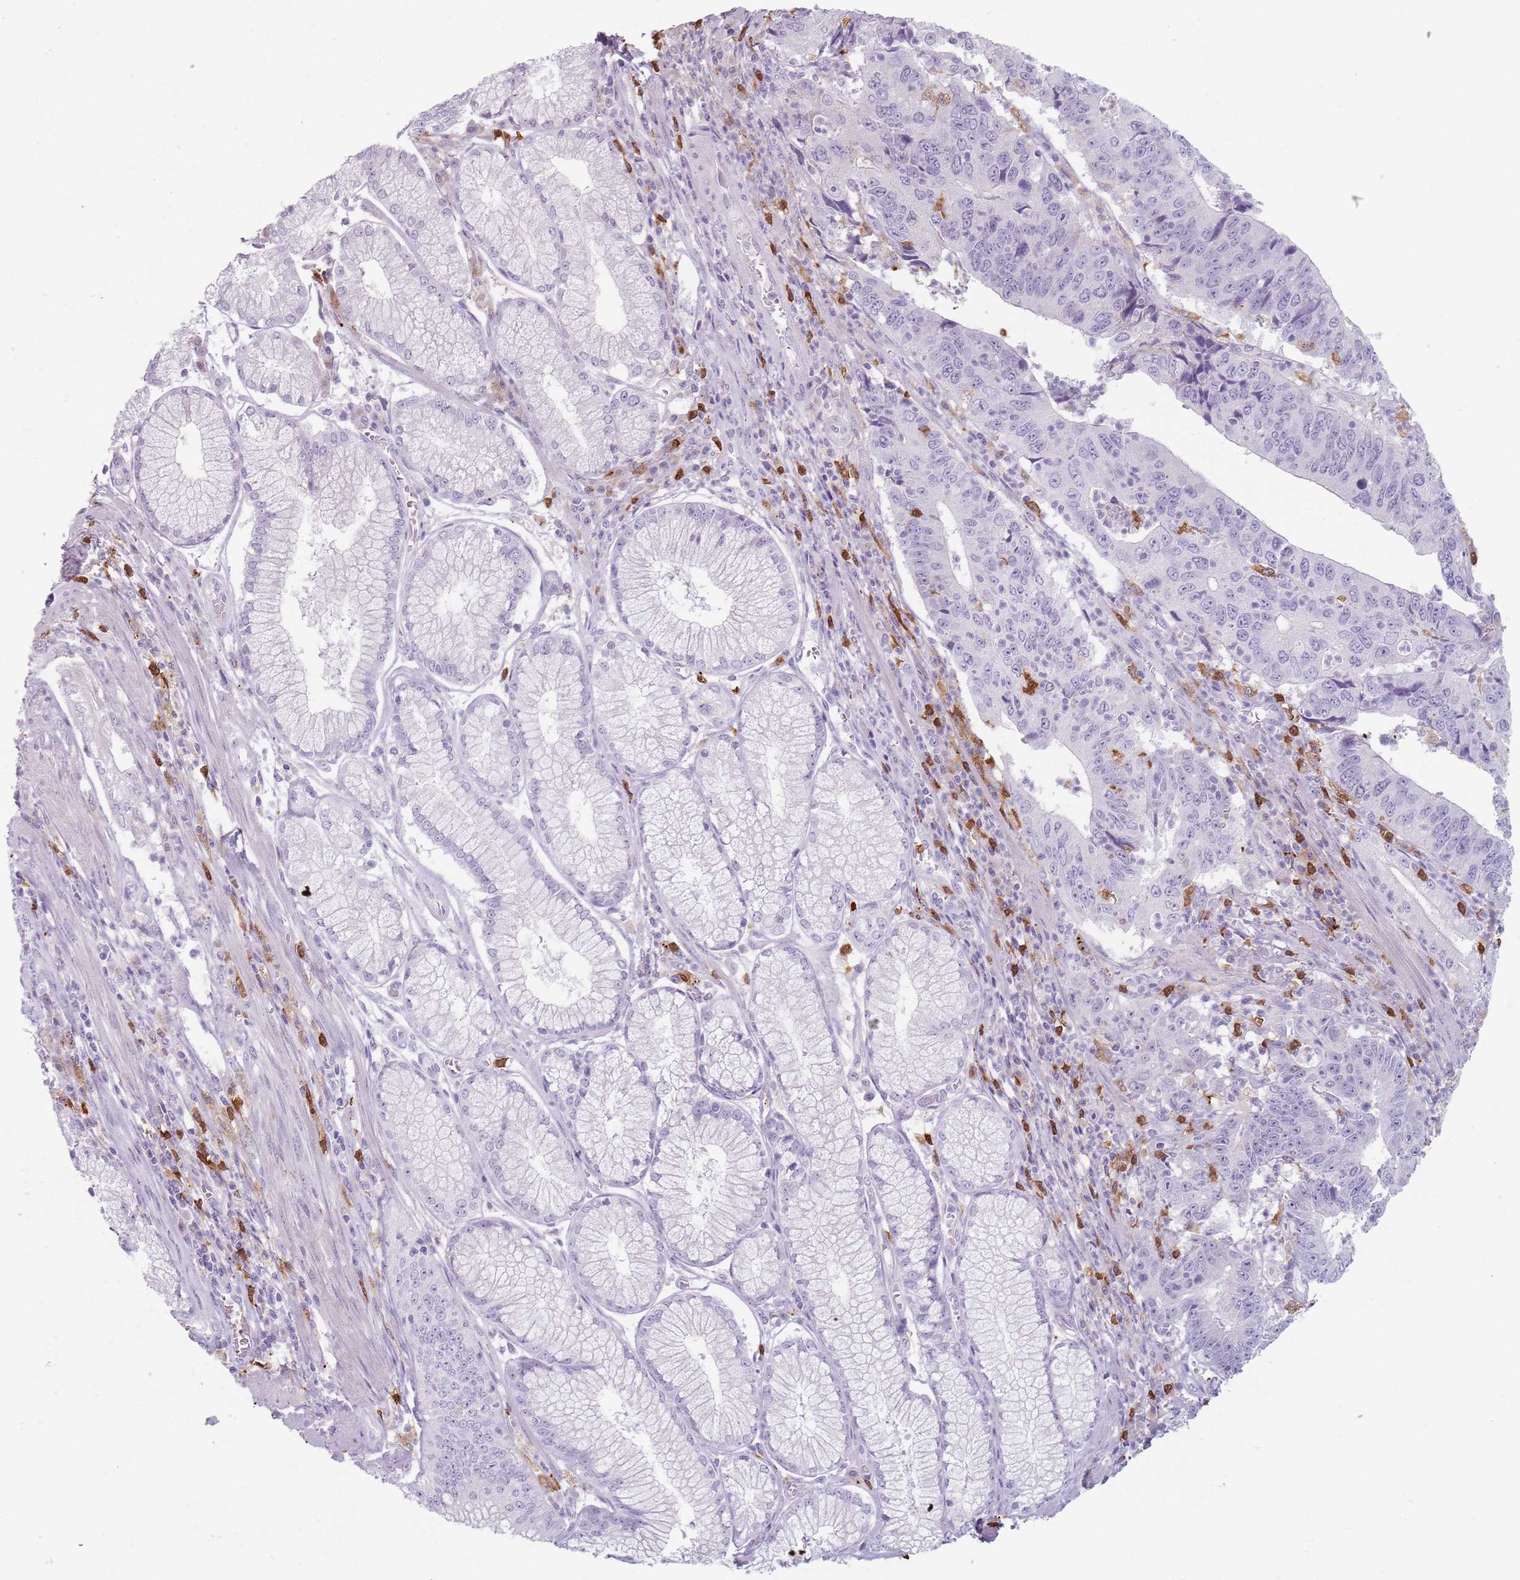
{"staining": {"intensity": "negative", "quantity": "none", "location": "none"}, "tissue": "stomach cancer", "cell_type": "Tumor cells", "image_type": "cancer", "snomed": [{"axis": "morphology", "description": "Adenocarcinoma, NOS"}, {"axis": "topography", "description": "Stomach"}], "caption": "DAB immunohistochemical staining of stomach adenocarcinoma reveals no significant staining in tumor cells.", "gene": "GDPGP1", "patient": {"sex": "male", "age": 59}}